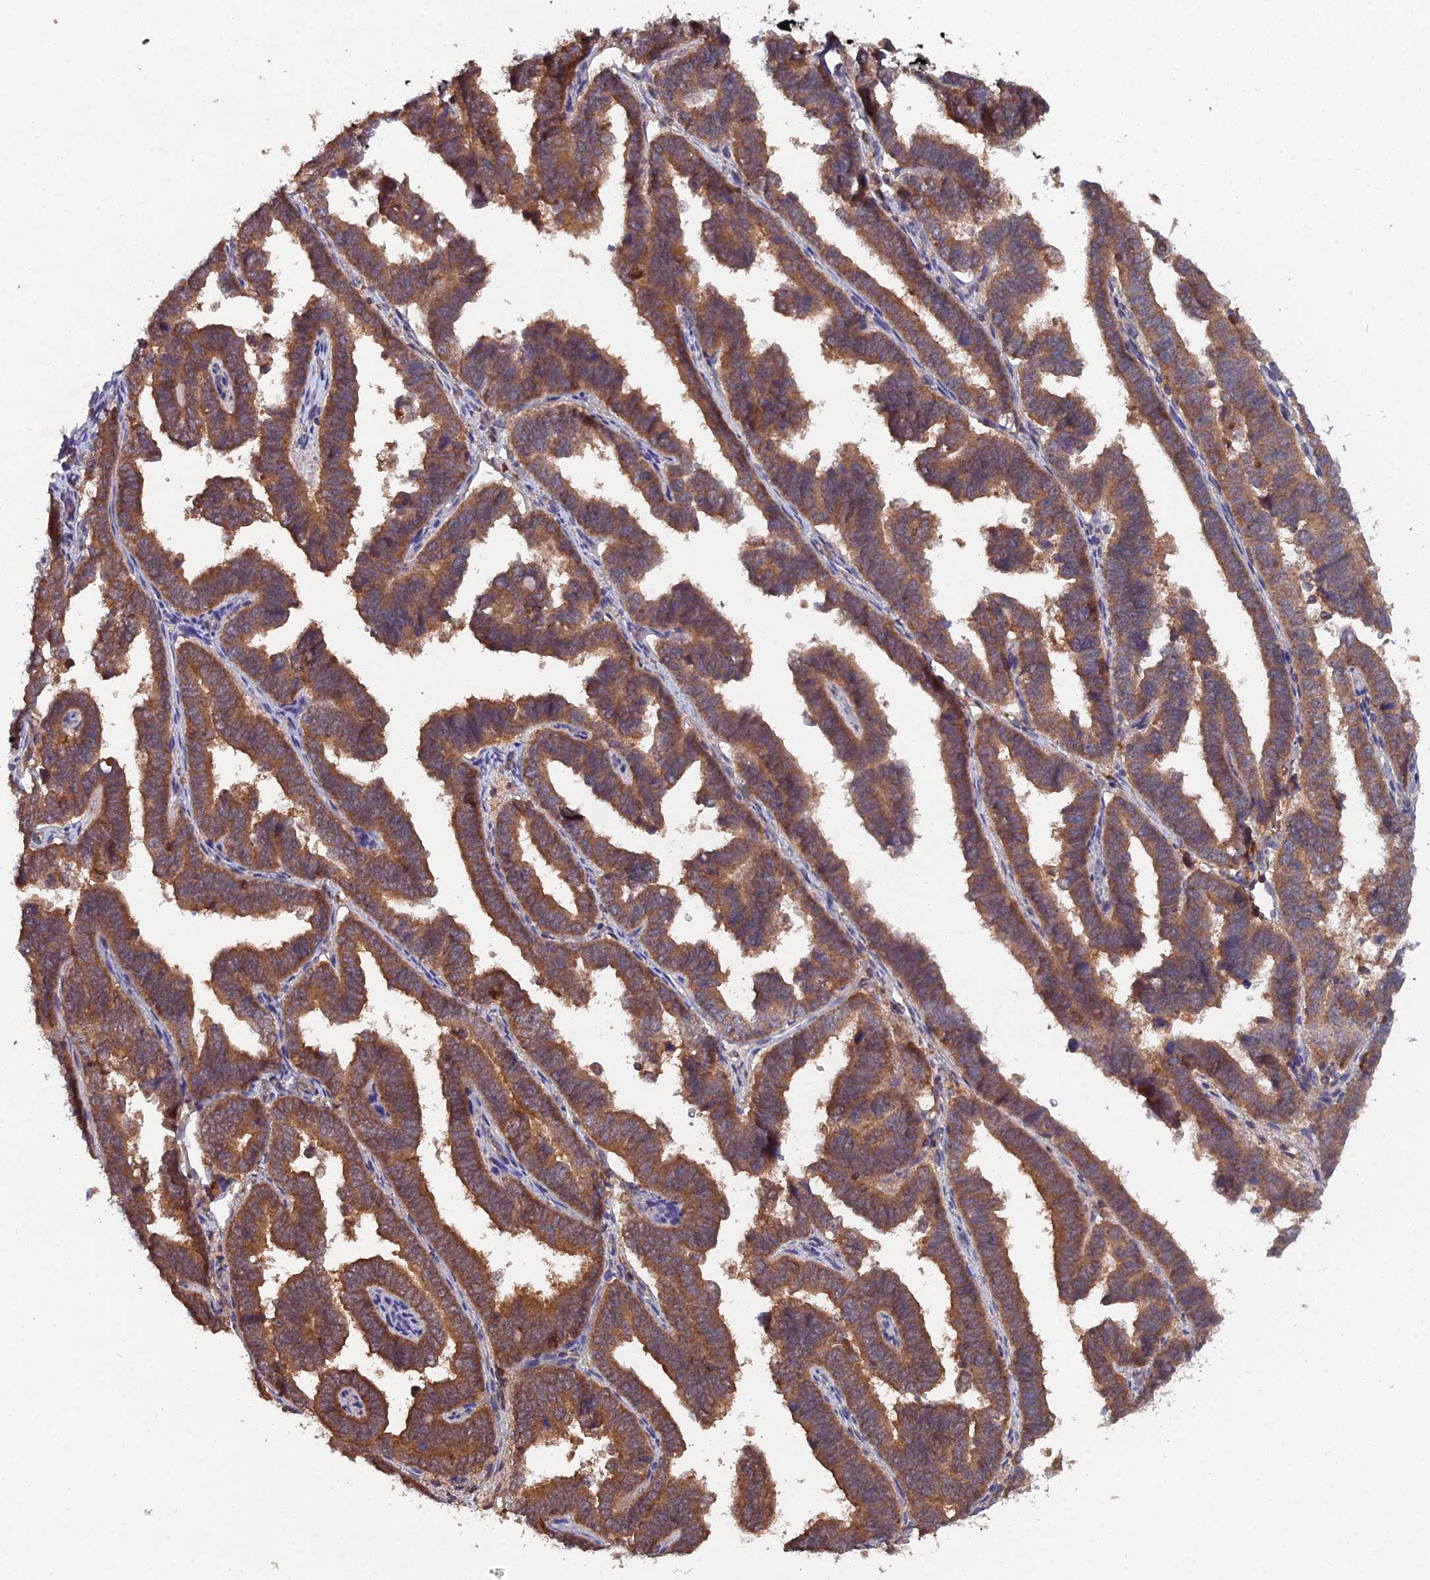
{"staining": {"intensity": "moderate", "quantity": ">75%", "location": "cytoplasmic/membranous"}, "tissue": "endometrial cancer", "cell_type": "Tumor cells", "image_type": "cancer", "snomed": [{"axis": "morphology", "description": "Adenocarcinoma, NOS"}, {"axis": "topography", "description": "Endometrium"}], "caption": "Moderate cytoplasmic/membranous protein staining is appreciated in about >75% of tumor cells in endometrial cancer (adenocarcinoma).", "gene": "TMEM258", "patient": {"sex": "female", "age": 75}}